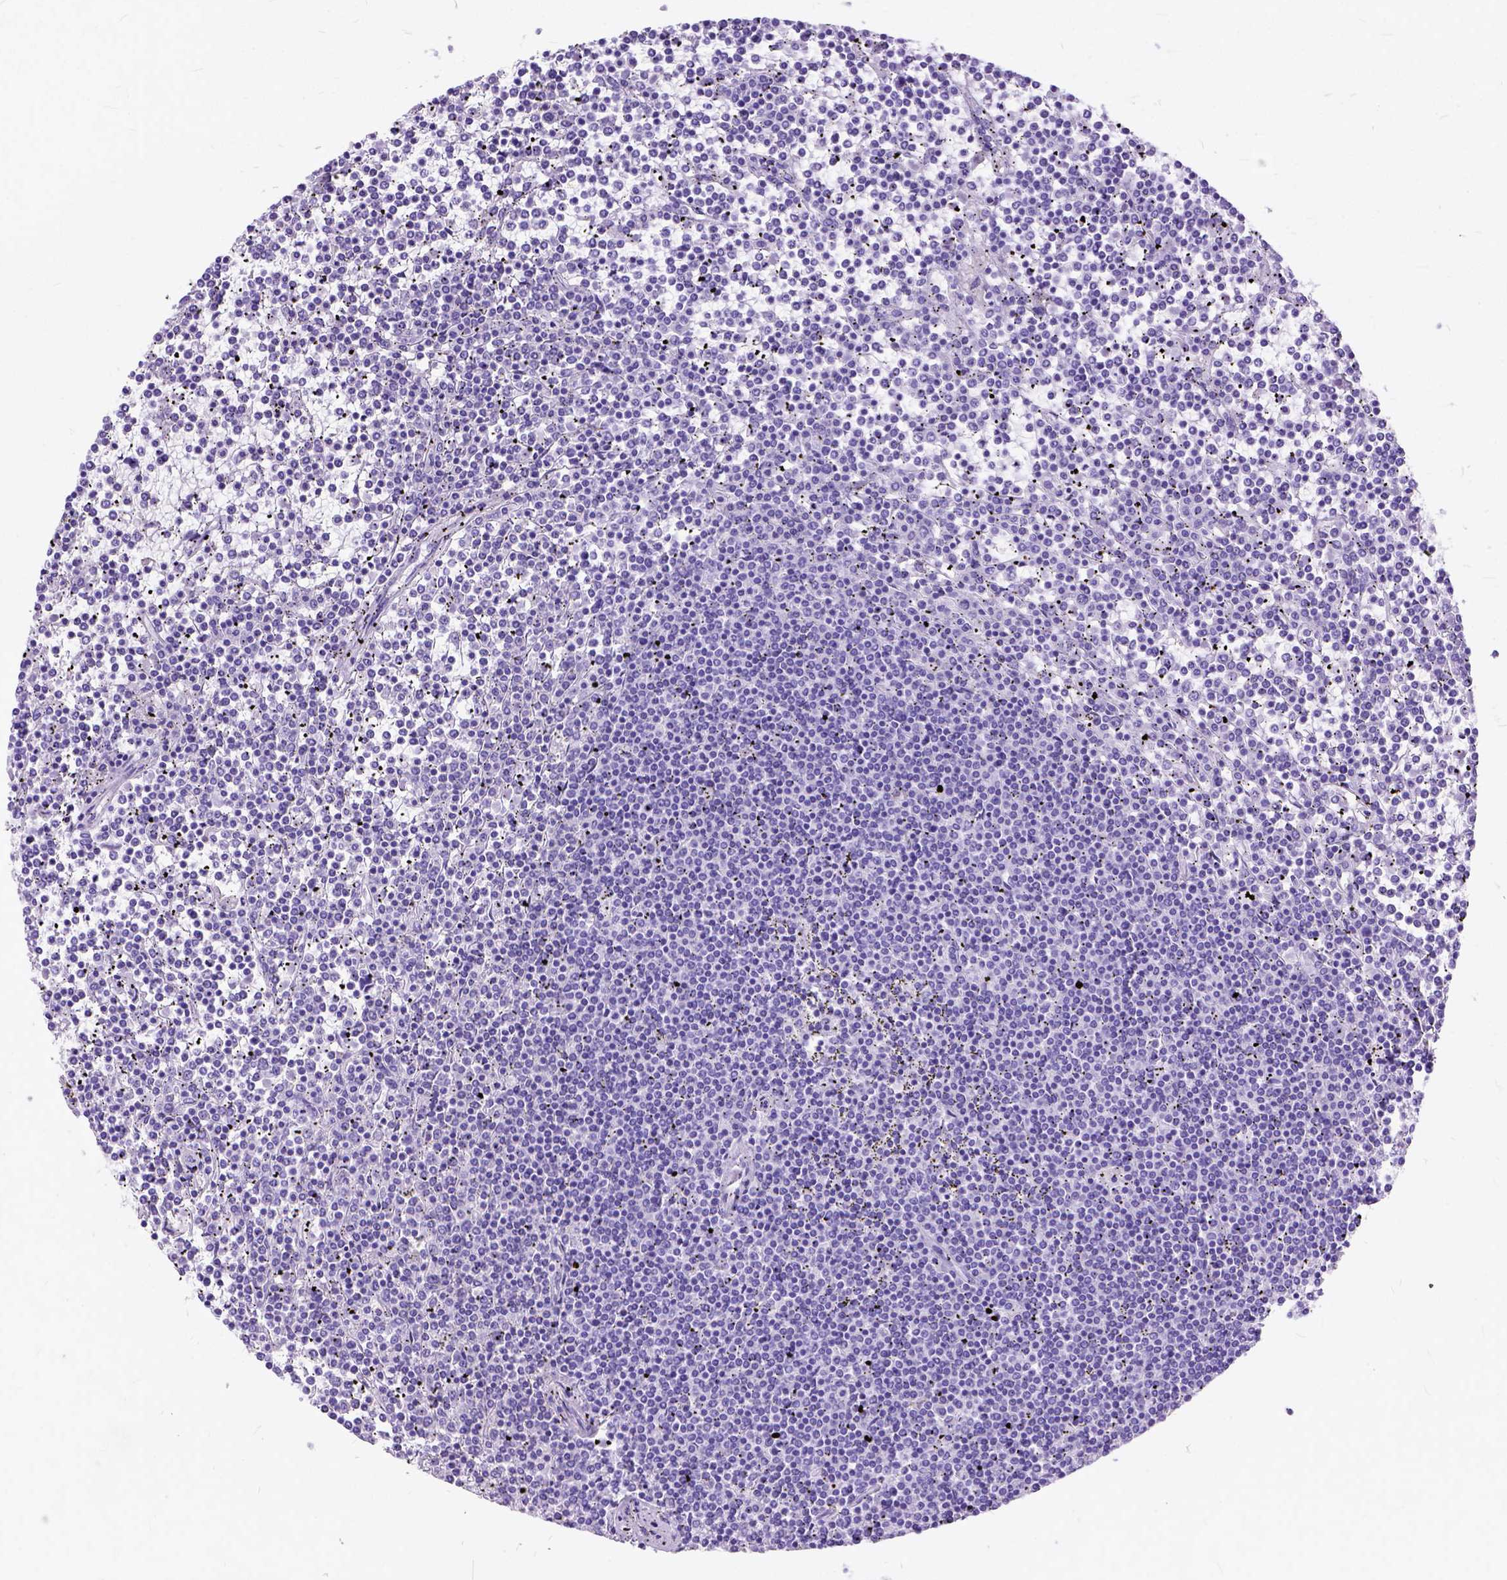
{"staining": {"intensity": "negative", "quantity": "none", "location": "none"}, "tissue": "lymphoma", "cell_type": "Tumor cells", "image_type": "cancer", "snomed": [{"axis": "morphology", "description": "Malignant lymphoma, non-Hodgkin's type, Low grade"}, {"axis": "topography", "description": "Spleen"}], "caption": "Protein analysis of lymphoma reveals no significant staining in tumor cells.", "gene": "C1QTNF3", "patient": {"sex": "female", "age": 19}}